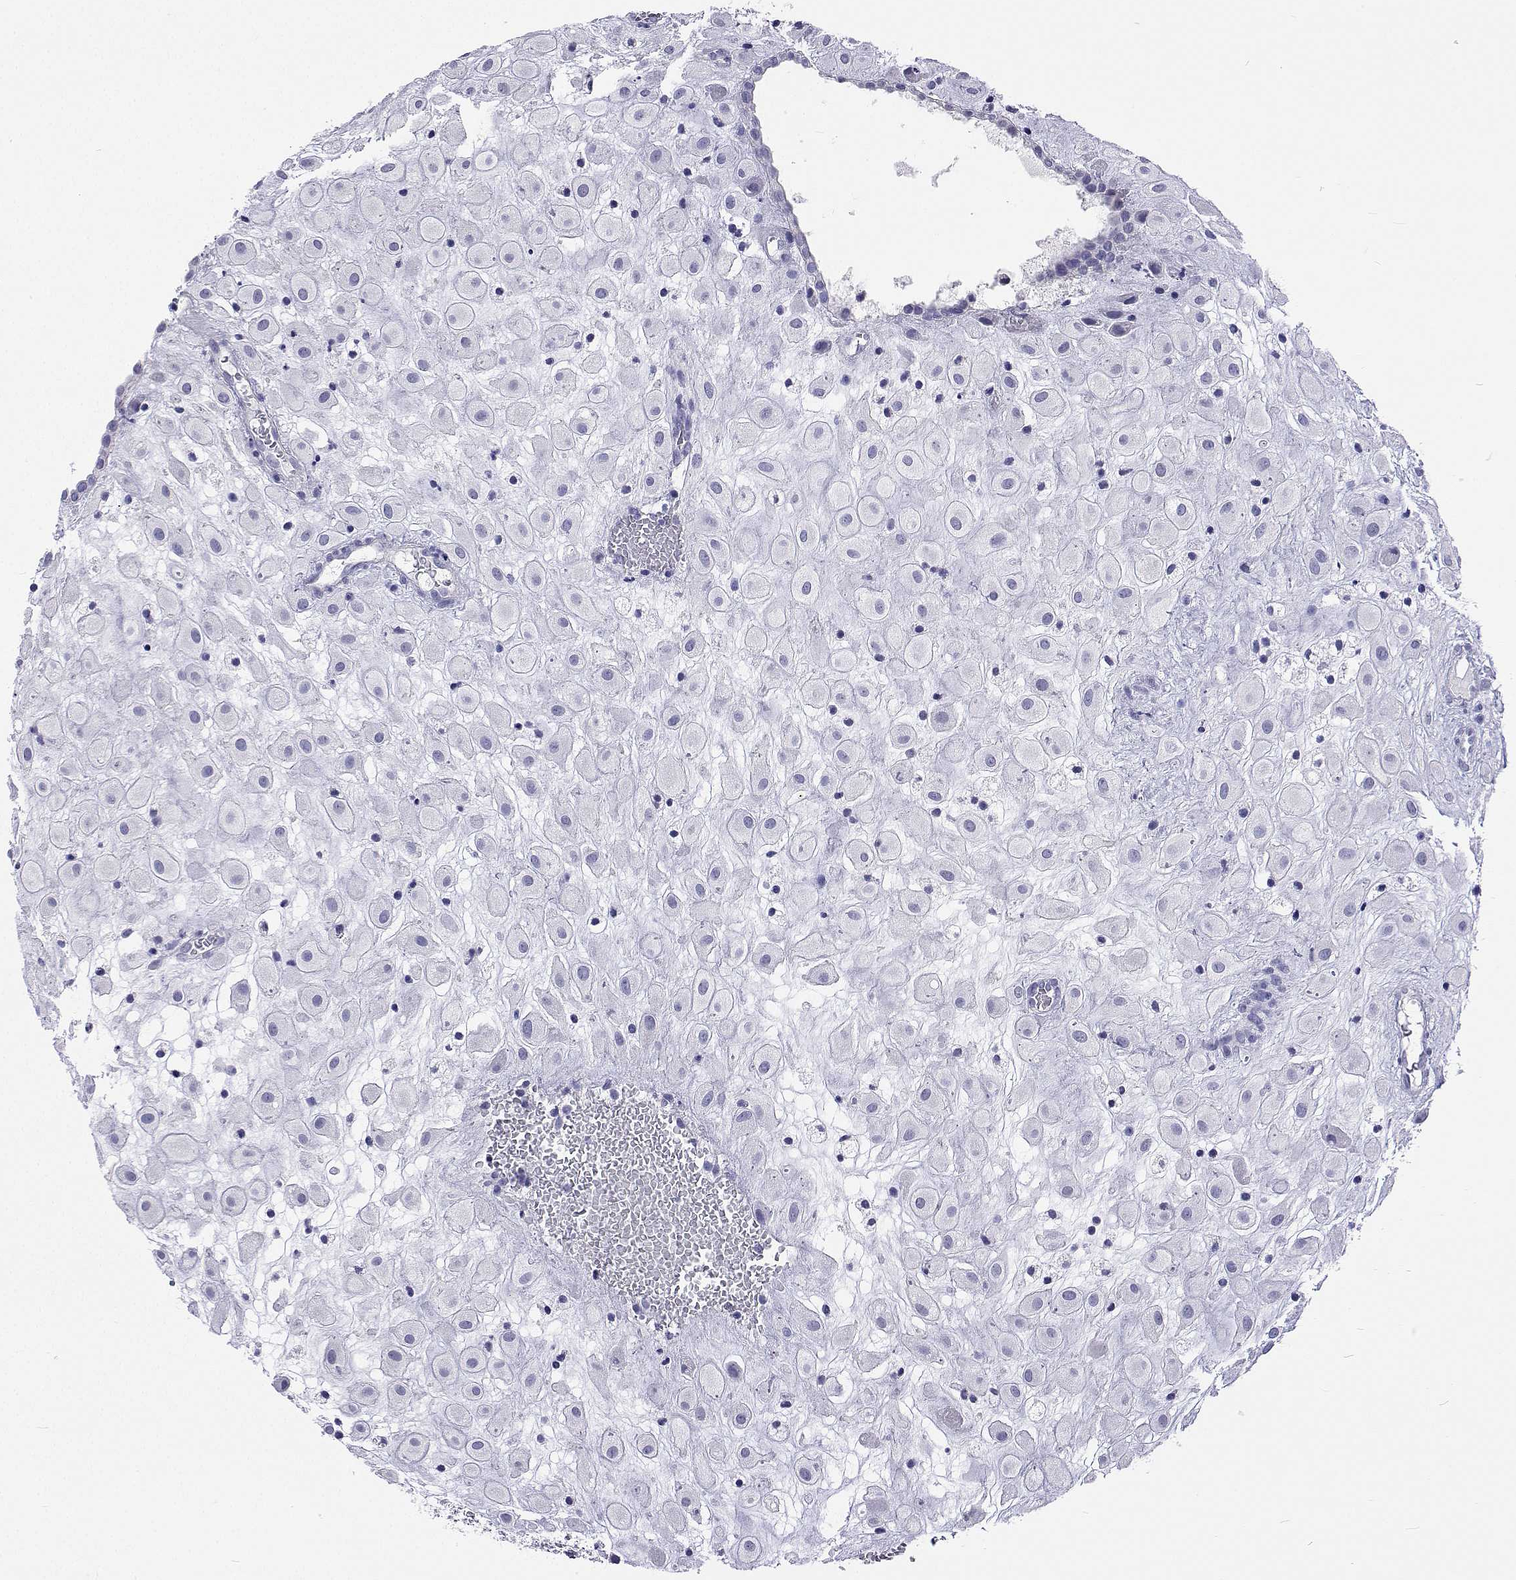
{"staining": {"intensity": "negative", "quantity": "none", "location": "none"}, "tissue": "placenta", "cell_type": "Decidual cells", "image_type": "normal", "snomed": [{"axis": "morphology", "description": "Normal tissue, NOS"}, {"axis": "topography", "description": "Placenta"}], "caption": "Immunohistochemistry of normal placenta shows no expression in decidual cells.", "gene": "UMODL1", "patient": {"sex": "female", "age": 24}}